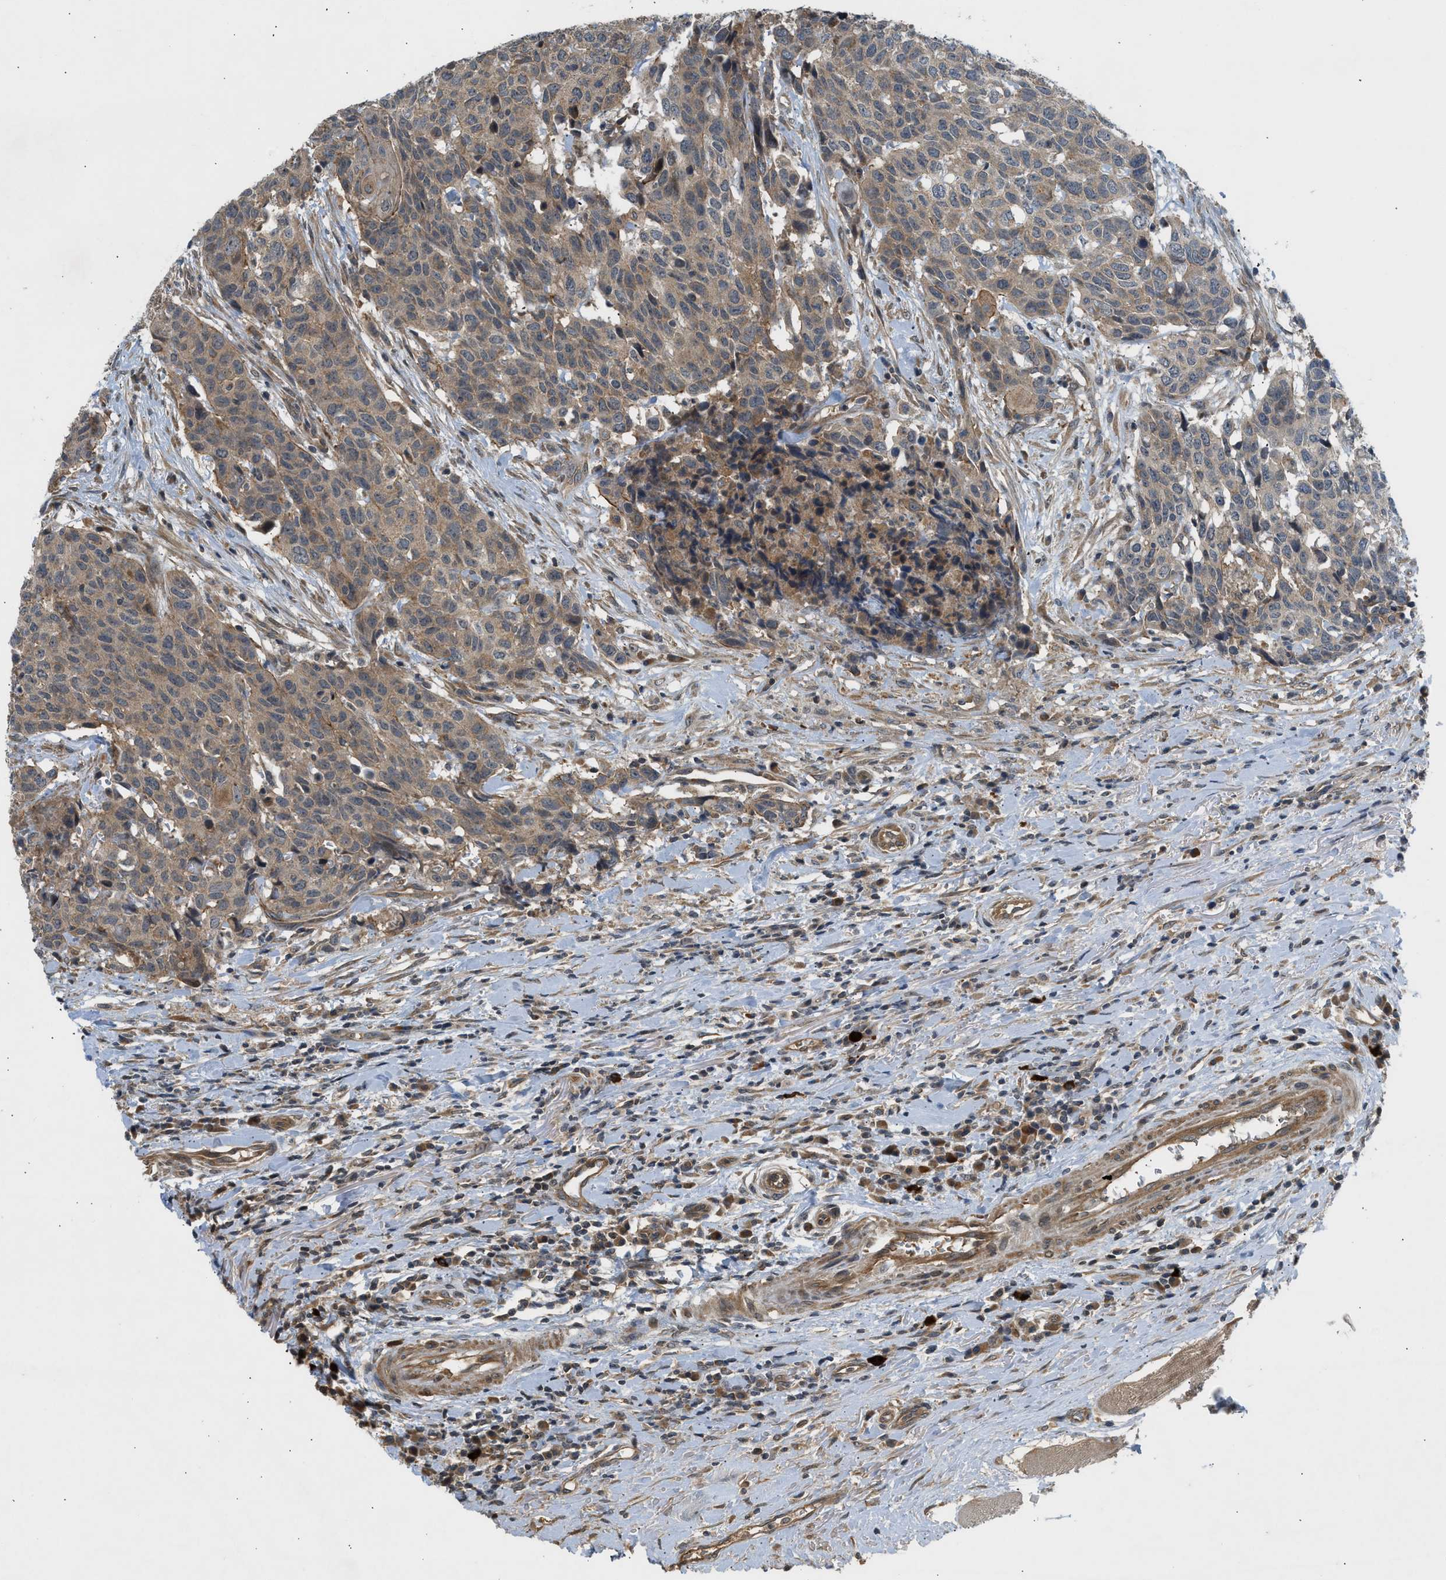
{"staining": {"intensity": "moderate", "quantity": ">75%", "location": "cytoplasmic/membranous"}, "tissue": "head and neck cancer", "cell_type": "Tumor cells", "image_type": "cancer", "snomed": [{"axis": "morphology", "description": "Squamous cell carcinoma, NOS"}, {"axis": "topography", "description": "Head-Neck"}], "caption": "Immunohistochemical staining of head and neck cancer exhibits moderate cytoplasmic/membranous protein expression in about >75% of tumor cells.", "gene": "ADCY8", "patient": {"sex": "male", "age": 66}}